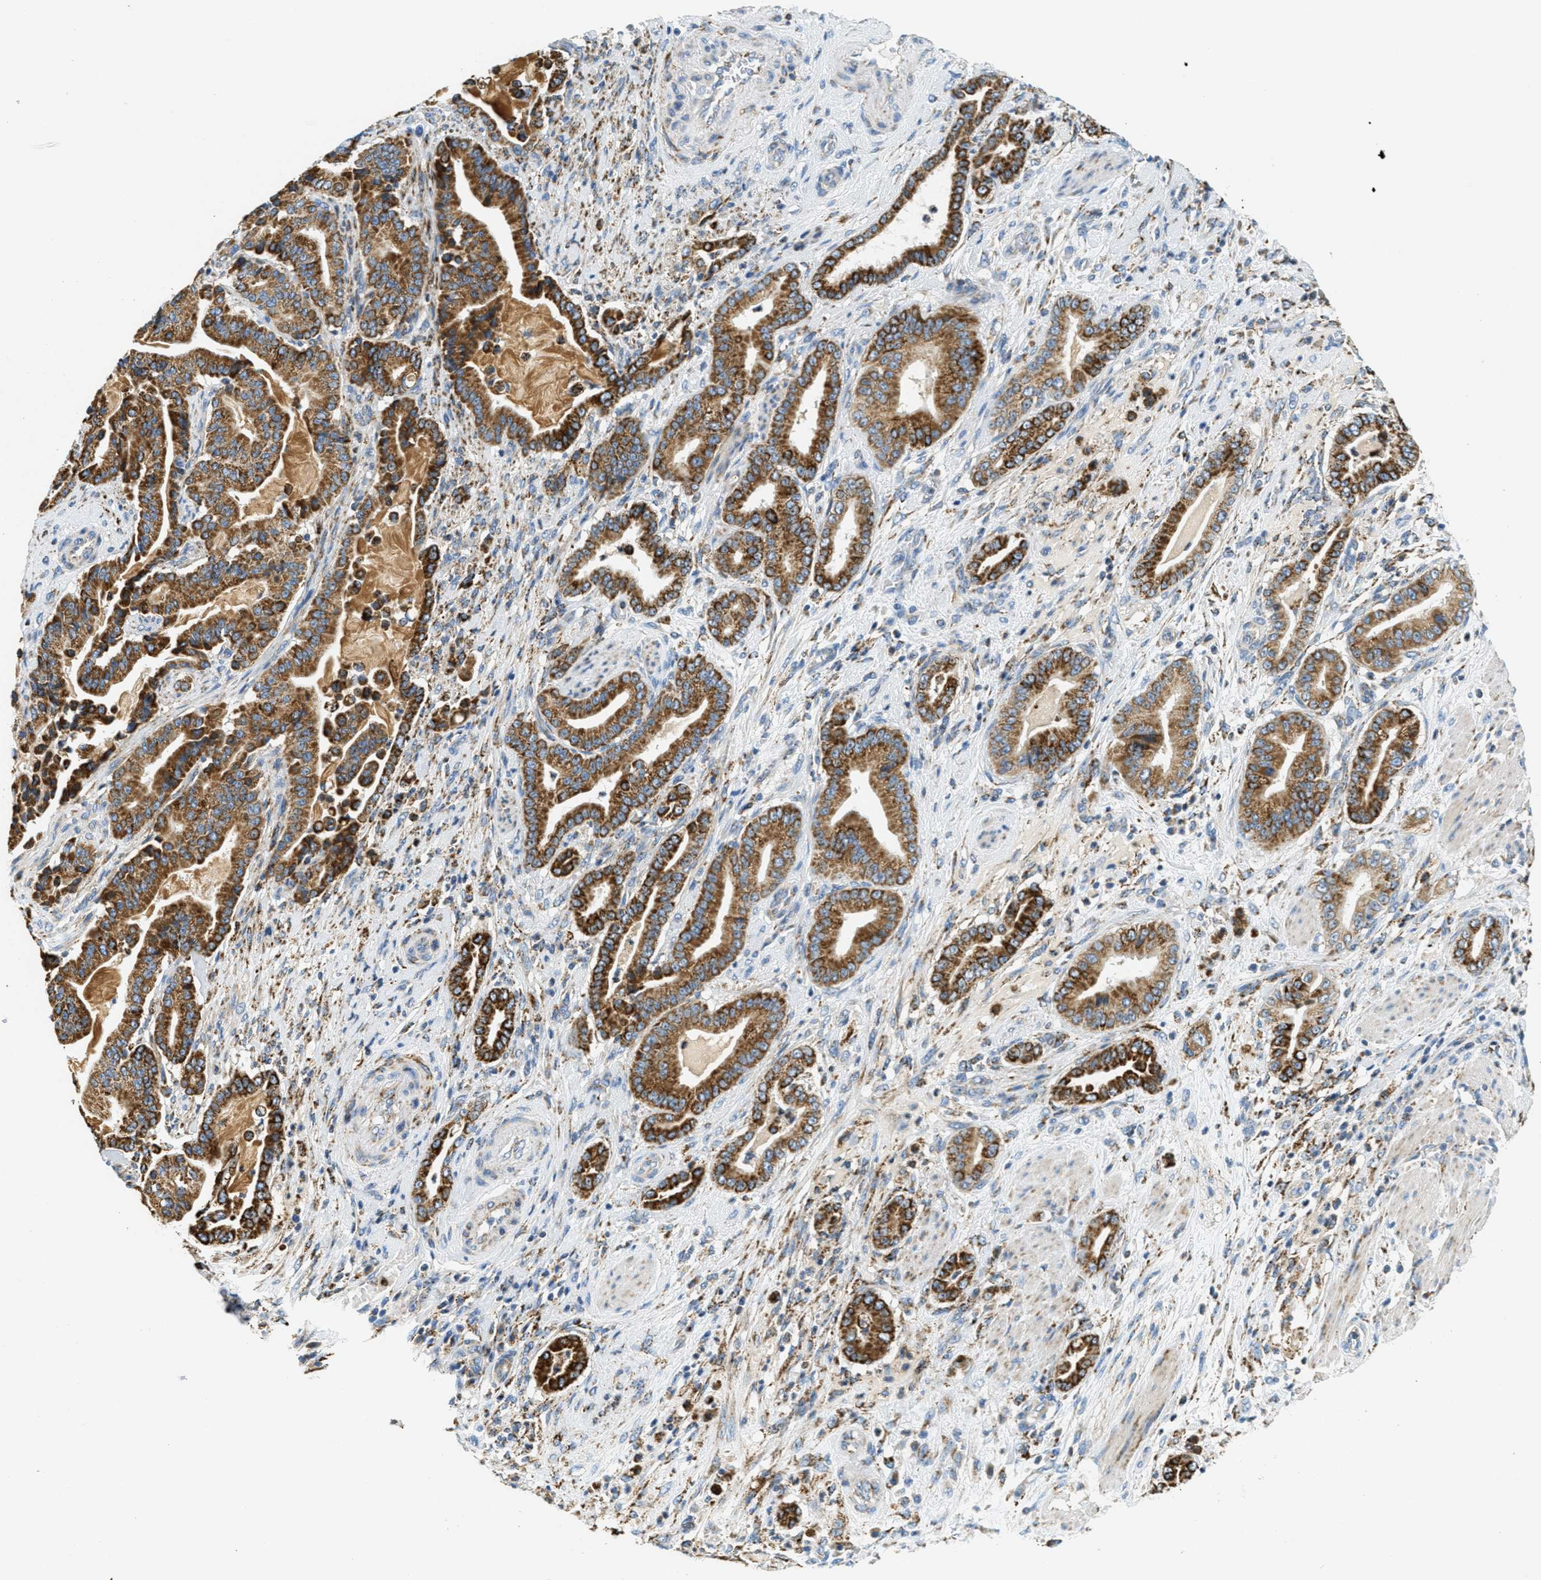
{"staining": {"intensity": "strong", "quantity": ">75%", "location": "cytoplasmic/membranous"}, "tissue": "pancreatic cancer", "cell_type": "Tumor cells", "image_type": "cancer", "snomed": [{"axis": "morphology", "description": "Normal tissue, NOS"}, {"axis": "morphology", "description": "Adenocarcinoma, NOS"}, {"axis": "topography", "description": "Pancreas"}], "caption": "This histopathology image exhibits pancreatic adenocarcinoma stained with immunohistochemistry to label a protein in brown. The cytoplasmic/membranous of tumor cells show strong positivity for the protein. Nuclei are counter-stained blue.", "gene": "HLCS", "patient": {"sex": "male", "age": 63}}